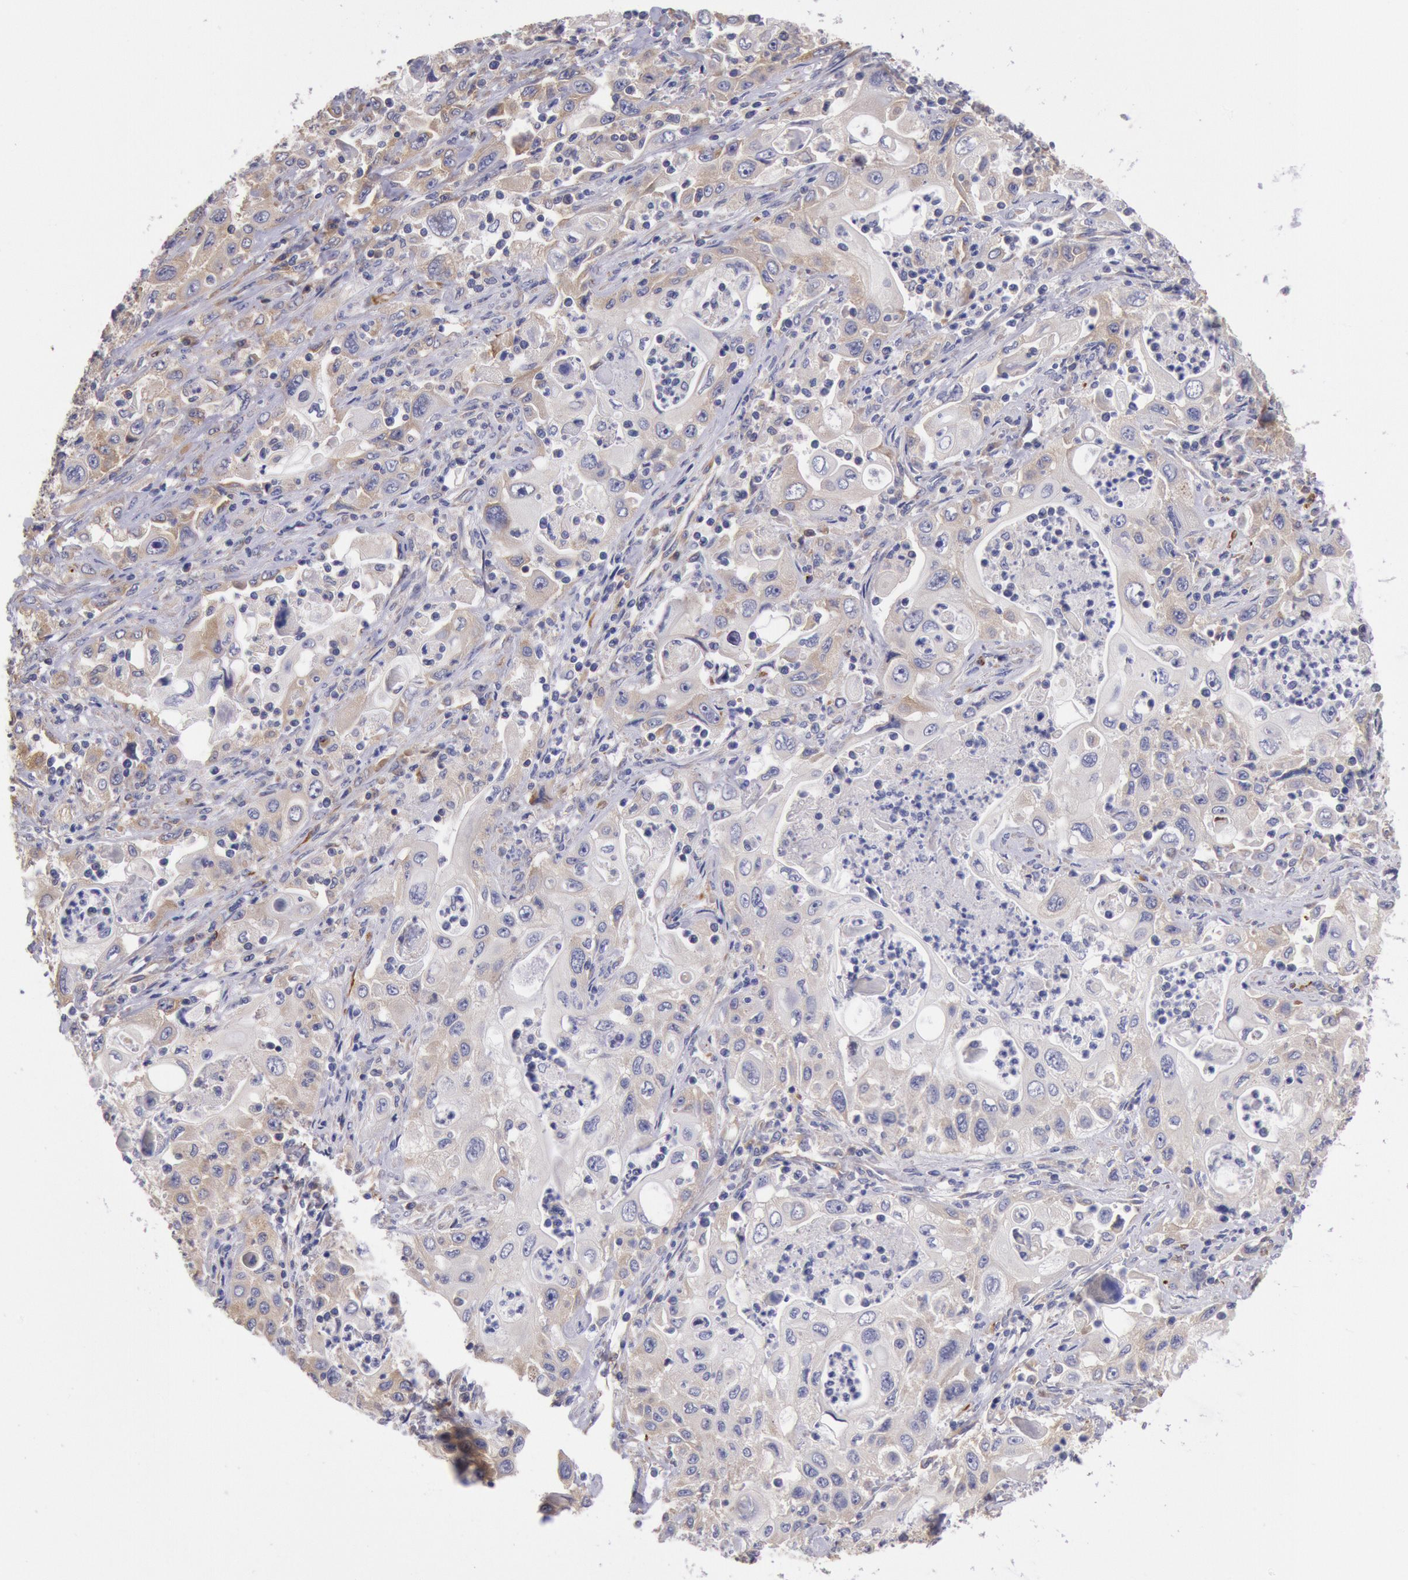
{"staining": {"intensity": "weak", "quantity": "25%-75%", "location": "cytoplasmic/membranous"}, "tissue": "pancreatic cancer", "cell_type": "Tumor cells", "image_type": "cancer", "snomed": [{"axis": "morphology", "description": "Adenocarcinoma, NOS"}, {"axis": "topography", "description": "Pancreas"}], "caption": "Immunohistochemistry (IHC) (DAB (3,3'-diaminobenzidine)) staining of human pancreatic adenocarcinoma exhibits weak cytoplasmic/membranous protein staining in about 25%-75% of tumor cells.", "gene": "DRG1", "patient": {"sex": "male", "age": 70}}